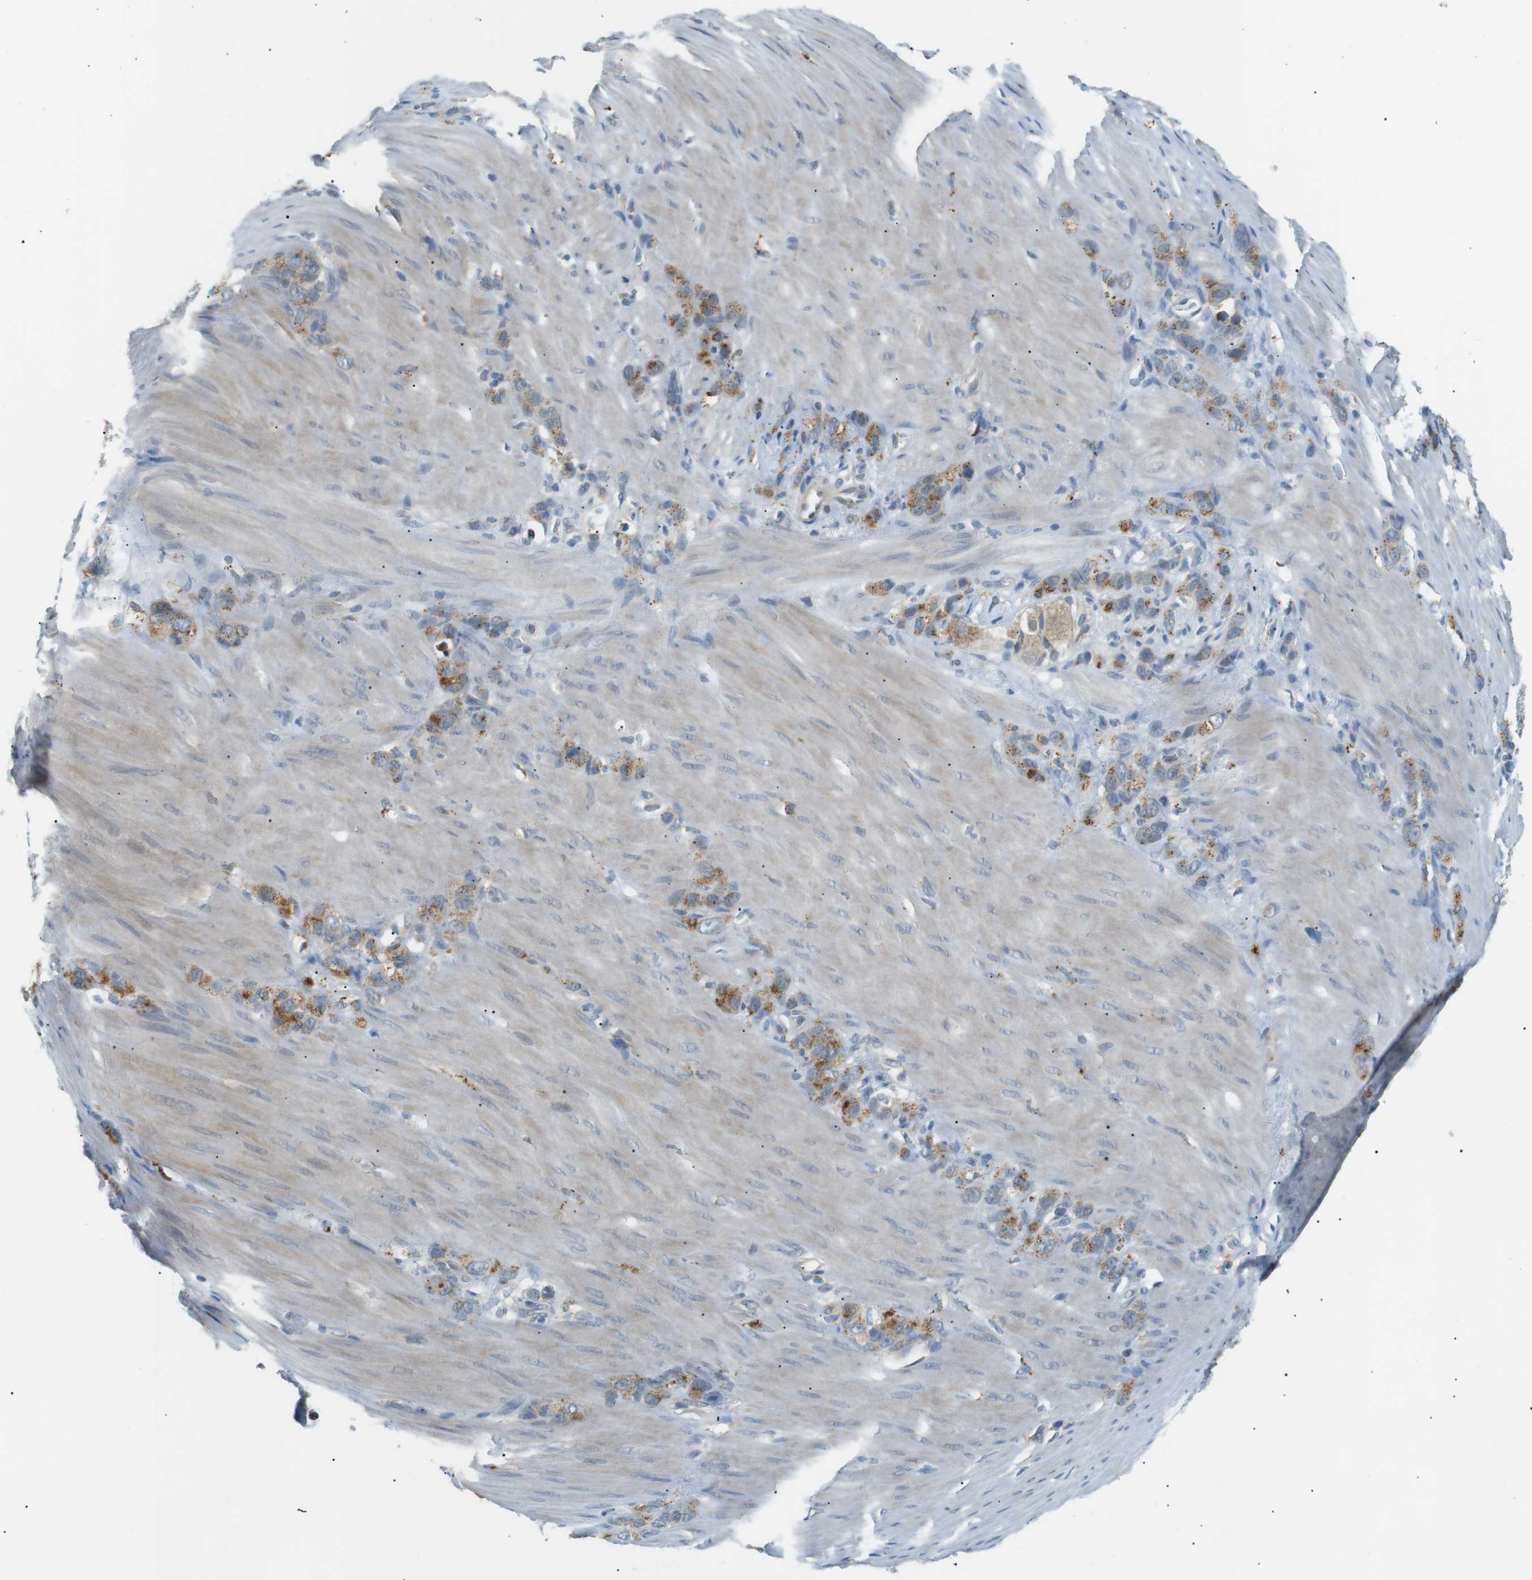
{"staining": {"intensity": "moderate", "quantity": ">75%", "location": "cytoplasmic/membranous"}, "tissue": "stomach cancer", "cell_type": "Tumor cells", "image_type": "cancer", "snomed": [{"axis": "morphology", "description": "Normal tissue, NOS"}, {"axis": "morphology", "description": "Adenocarcinoma, NOS"}, {"axis": "morphology", "description": "Adenocarcinoma, High grade"}, {"axis": "topography", "description": "Stomach, upper"}, {"axis": "topography", "description": "Stomach"}], "caption": "Tumor cells reveal moderate cytoplasmic/membranous staining in approximately >75% of cells in adenocarcinoma (stomach). (Brightfield microscopy of DAB IHC at high magnification).", "gene": "B4GALNT2", "patient": {"sex": "female", "age": 65}}